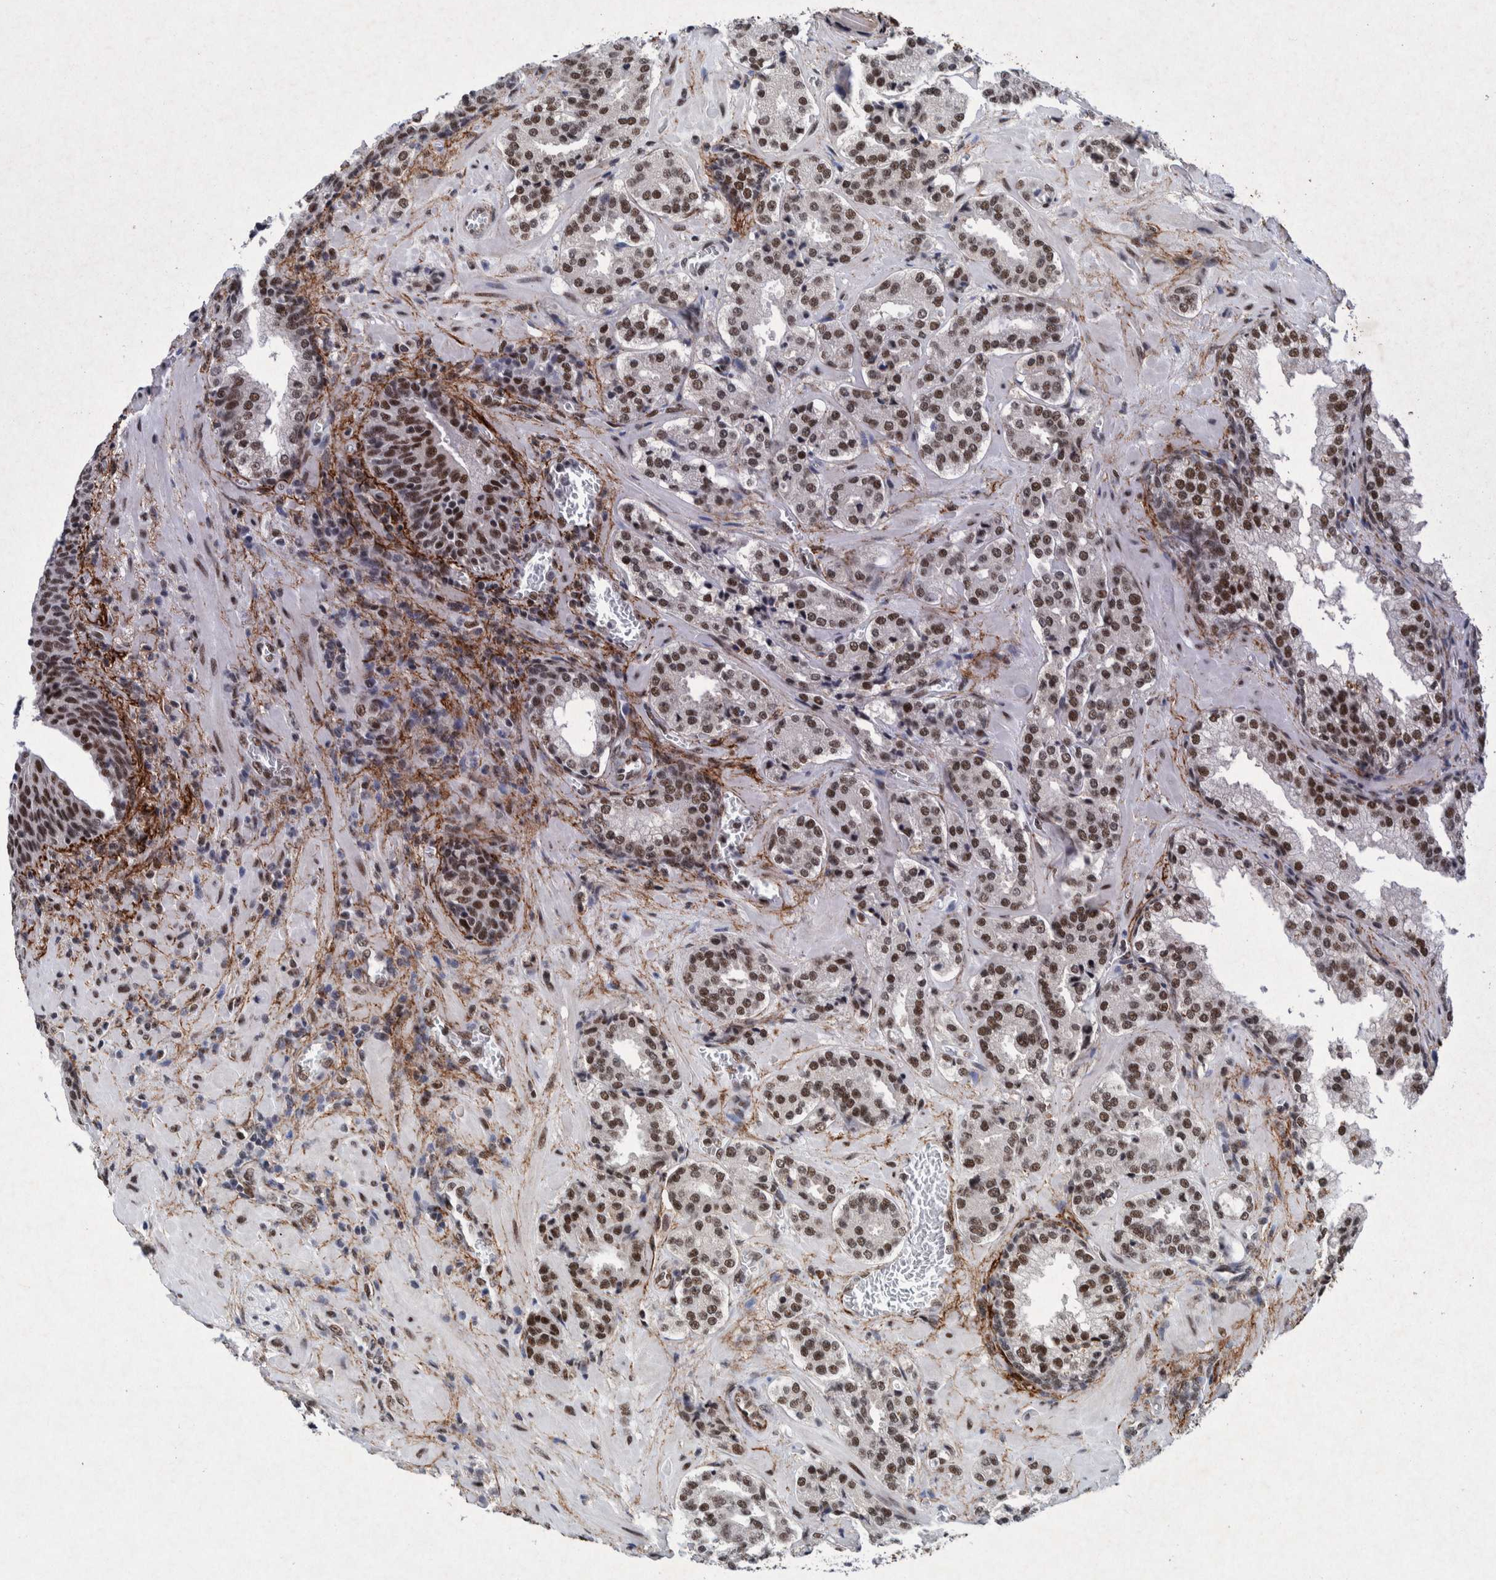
{"staining": {"intensity": "moderate", "quantity": ">75%", "location": "nuclear"}, "tissue": "prostate cancer", "cell_type": "Tumor cells", "image_type": "cancer", "snomed": [{"axis": "morphology", "description": "Adenocarcinoma, High grade"}, {"axis": "topography", "description": "Prostate"}], "caption": "The photomicrograph exhibits immunohistochemical staining of prostate cancer (adenocarcinoma (high-grade)). There is moderate nuclear expression is present in about >75% of tumor cells.", "gene": "TAF10", "patient": {"sex": "male", "age": 60}}